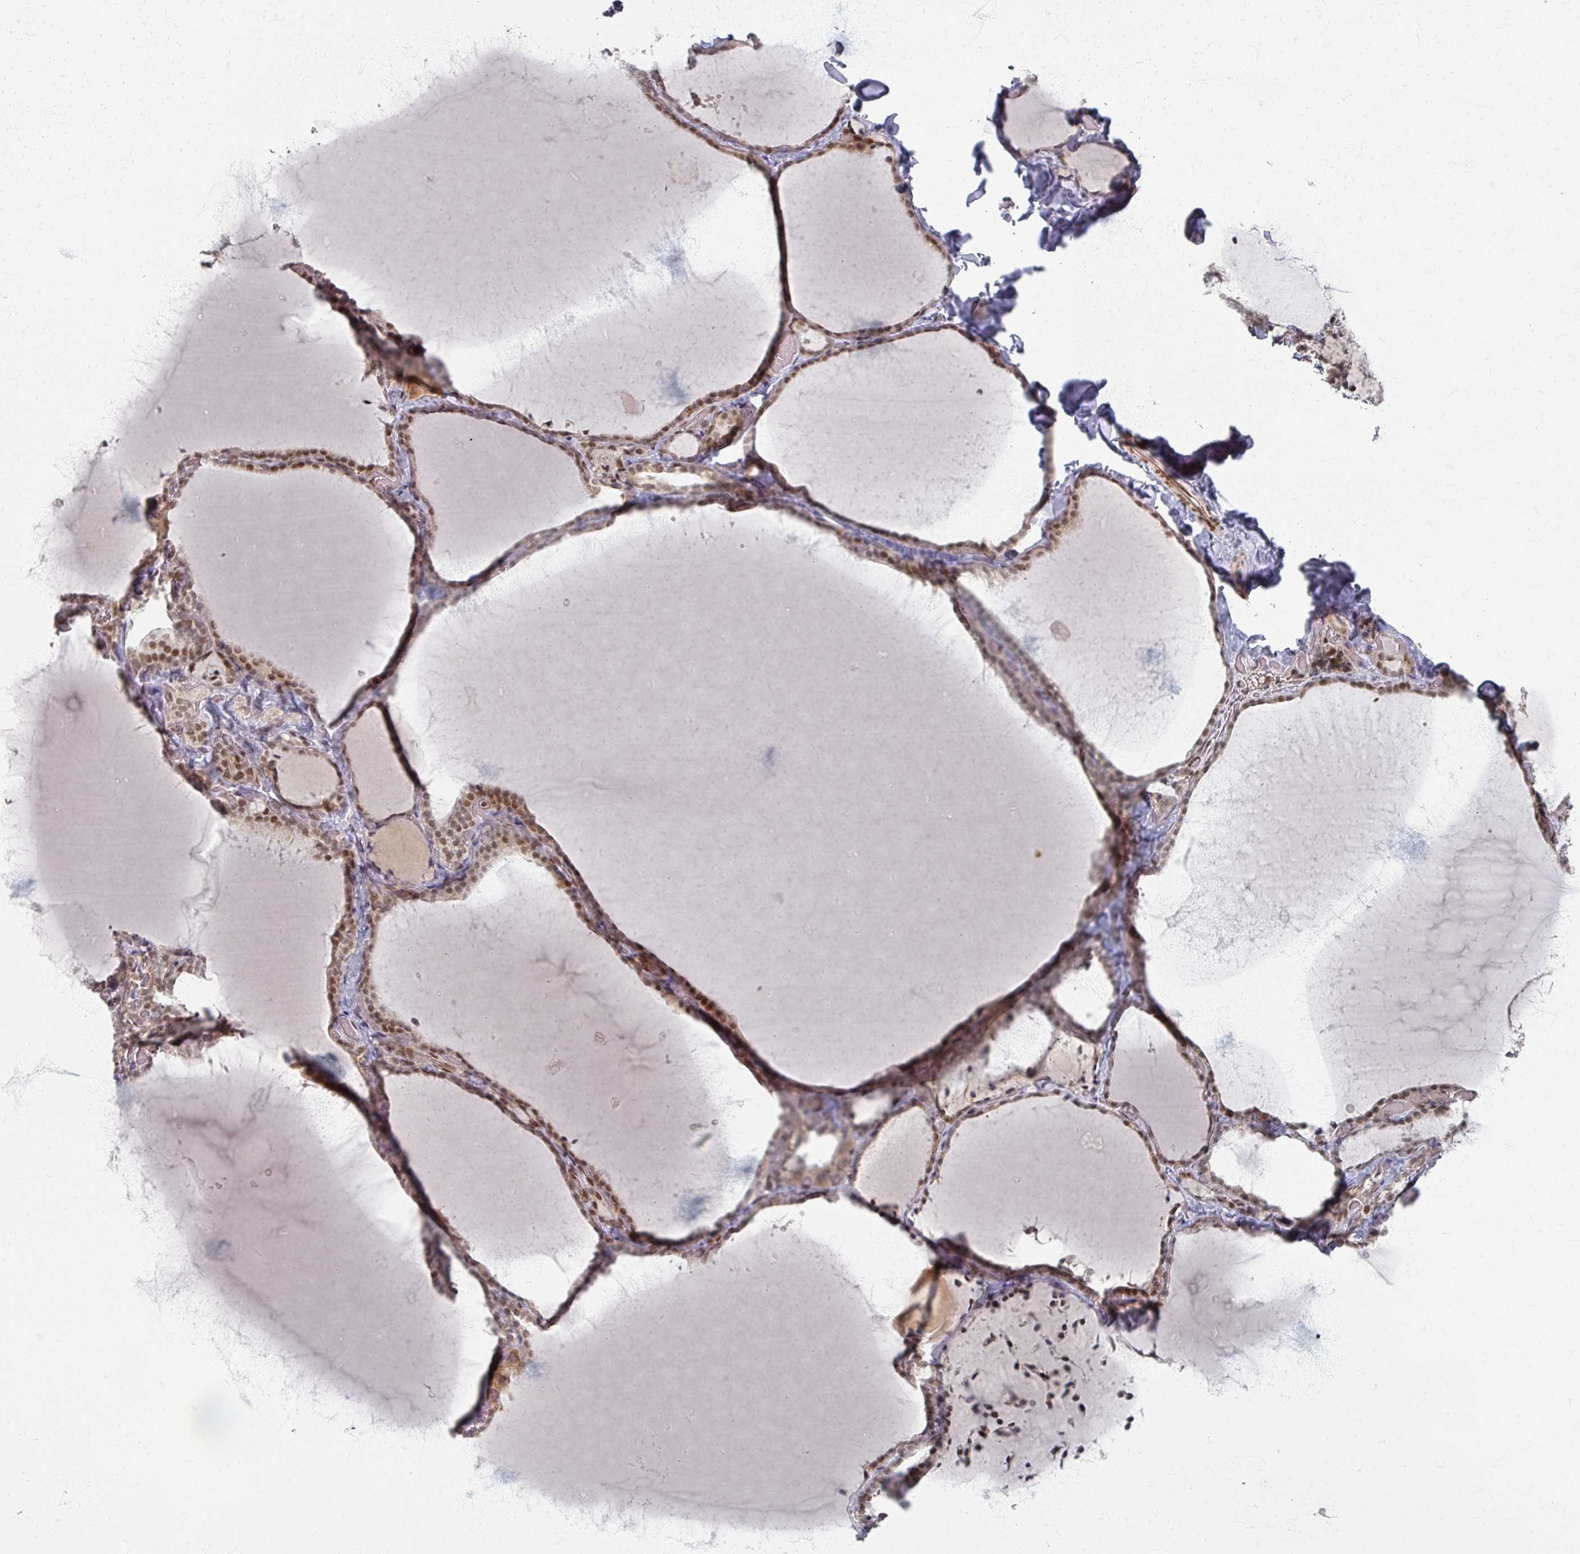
{"staining": {"intensity": "moderate", "quantity": ">75%", "location": "nuclear"}, "tissue": "thyroid gland", "cell_type": "Glandular cells", "image_type": "normal", "snomed": [{"axis": "morphology", "description": "Normal tissue, NOS"}, {"axis": "topography", "description": "Thyroid gland"}], "caption": "Moderate nuclear positivity for a protein is appreciated in approximately >75% of glandular cells of benign thyroid gland using immunohistochemistry (IHC).", "gene": "PSKH1", "patient": {"sex": "female", "age": 22}}